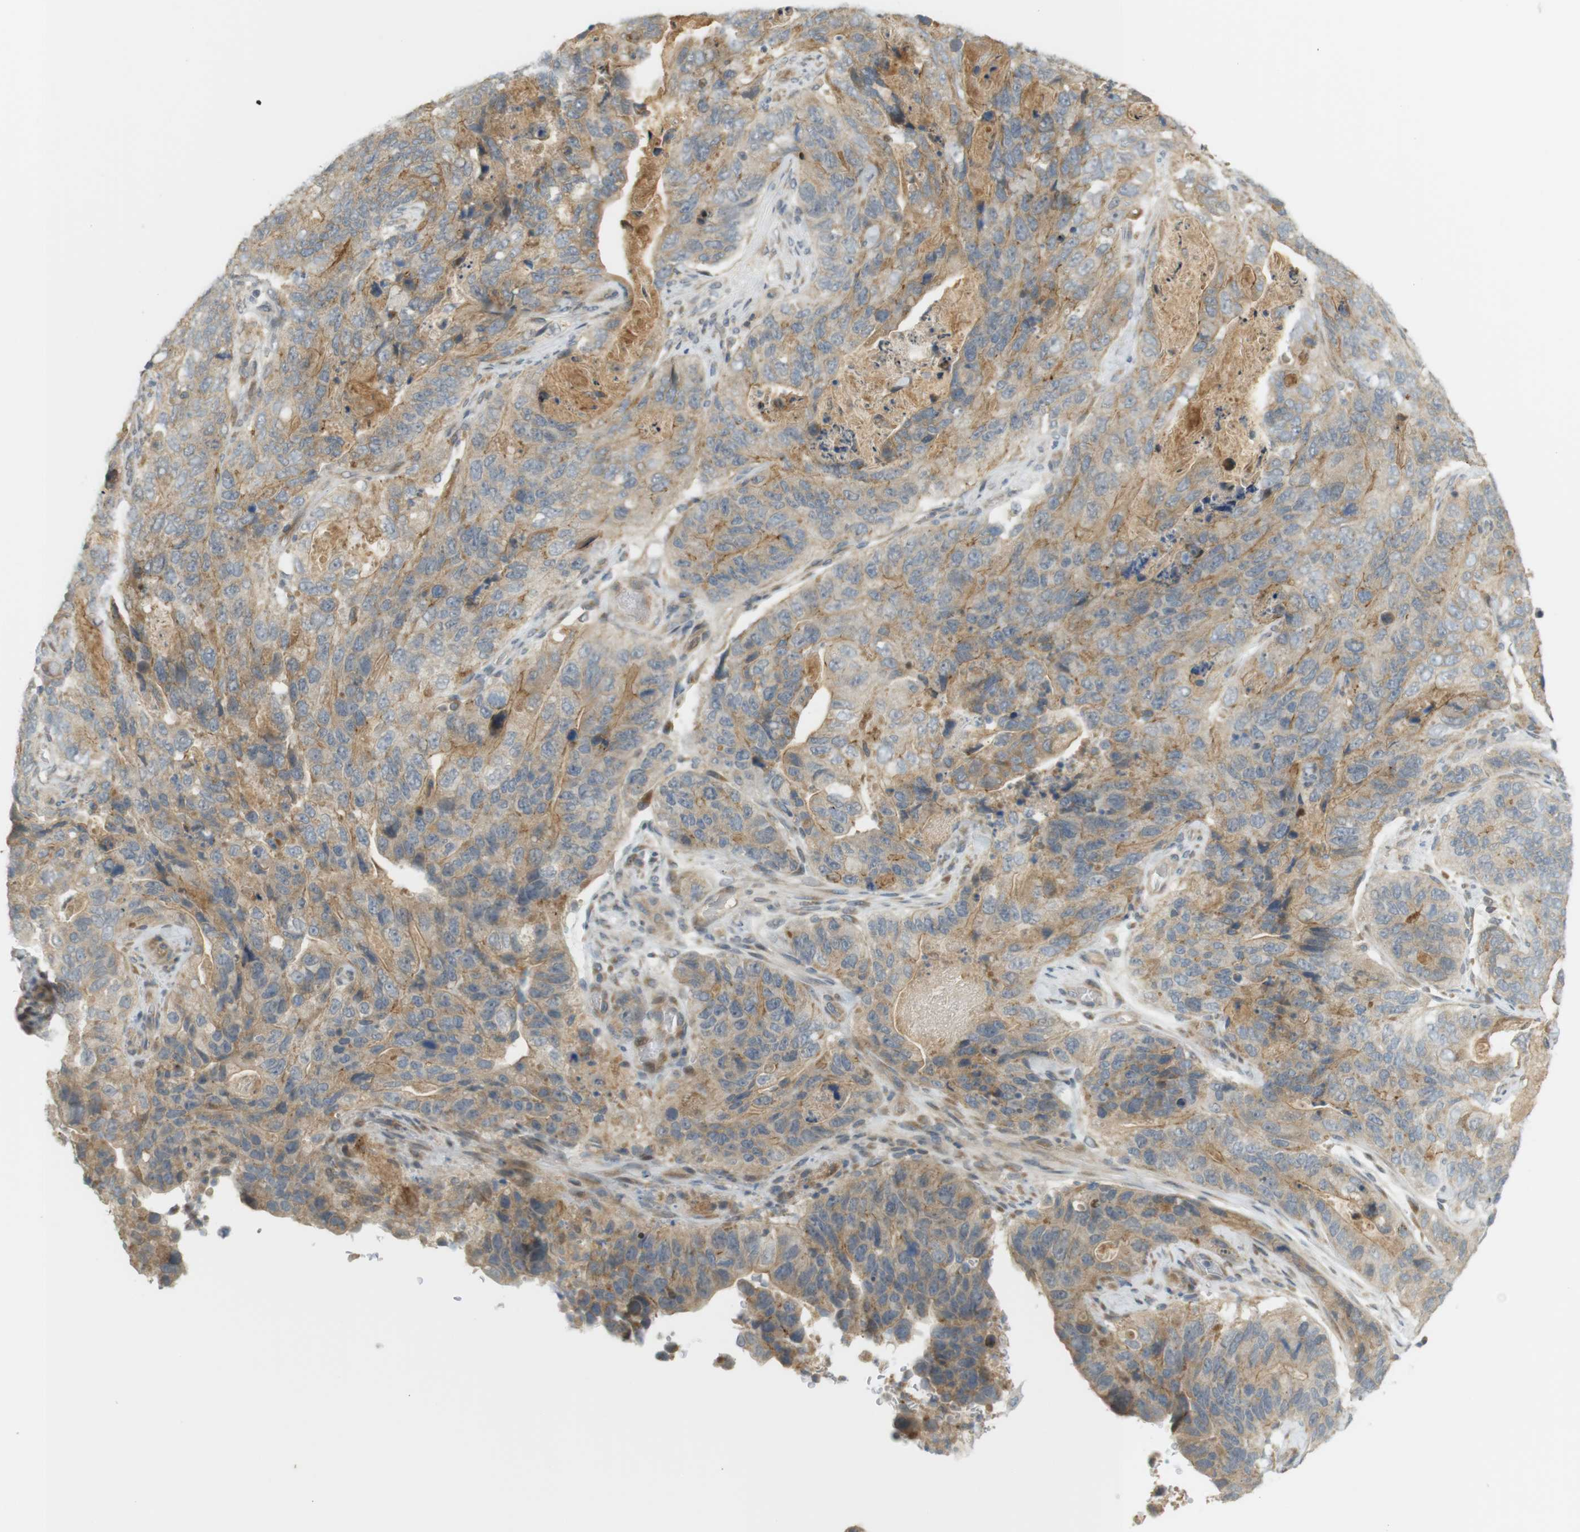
{"staining": {"intensity": "moderate", "quantity": ">75%", "location": "cytoplasmic/membranous"}, "tissue": "stomach cancer", "cell_type": "Tumor cells", "image_type": "cancer", "snomed": [{"axis": "morphology", "description": "Adenocarcinoma, NOS"}, {"axis": "topography", "description": "Stomach"}], "caption": "Moderate cytoplasmic/membranous protein positivity is identified in about >75% of tumor cells in stomach cancer. The staining was performed using DAB (3,3'-diaminobenzidine), with brown indicating positive protein expression. Nuclei are stained blue with hematoxylin.", "gene": "CLRN3", "patient": {"sex": "female", "age": 89}}